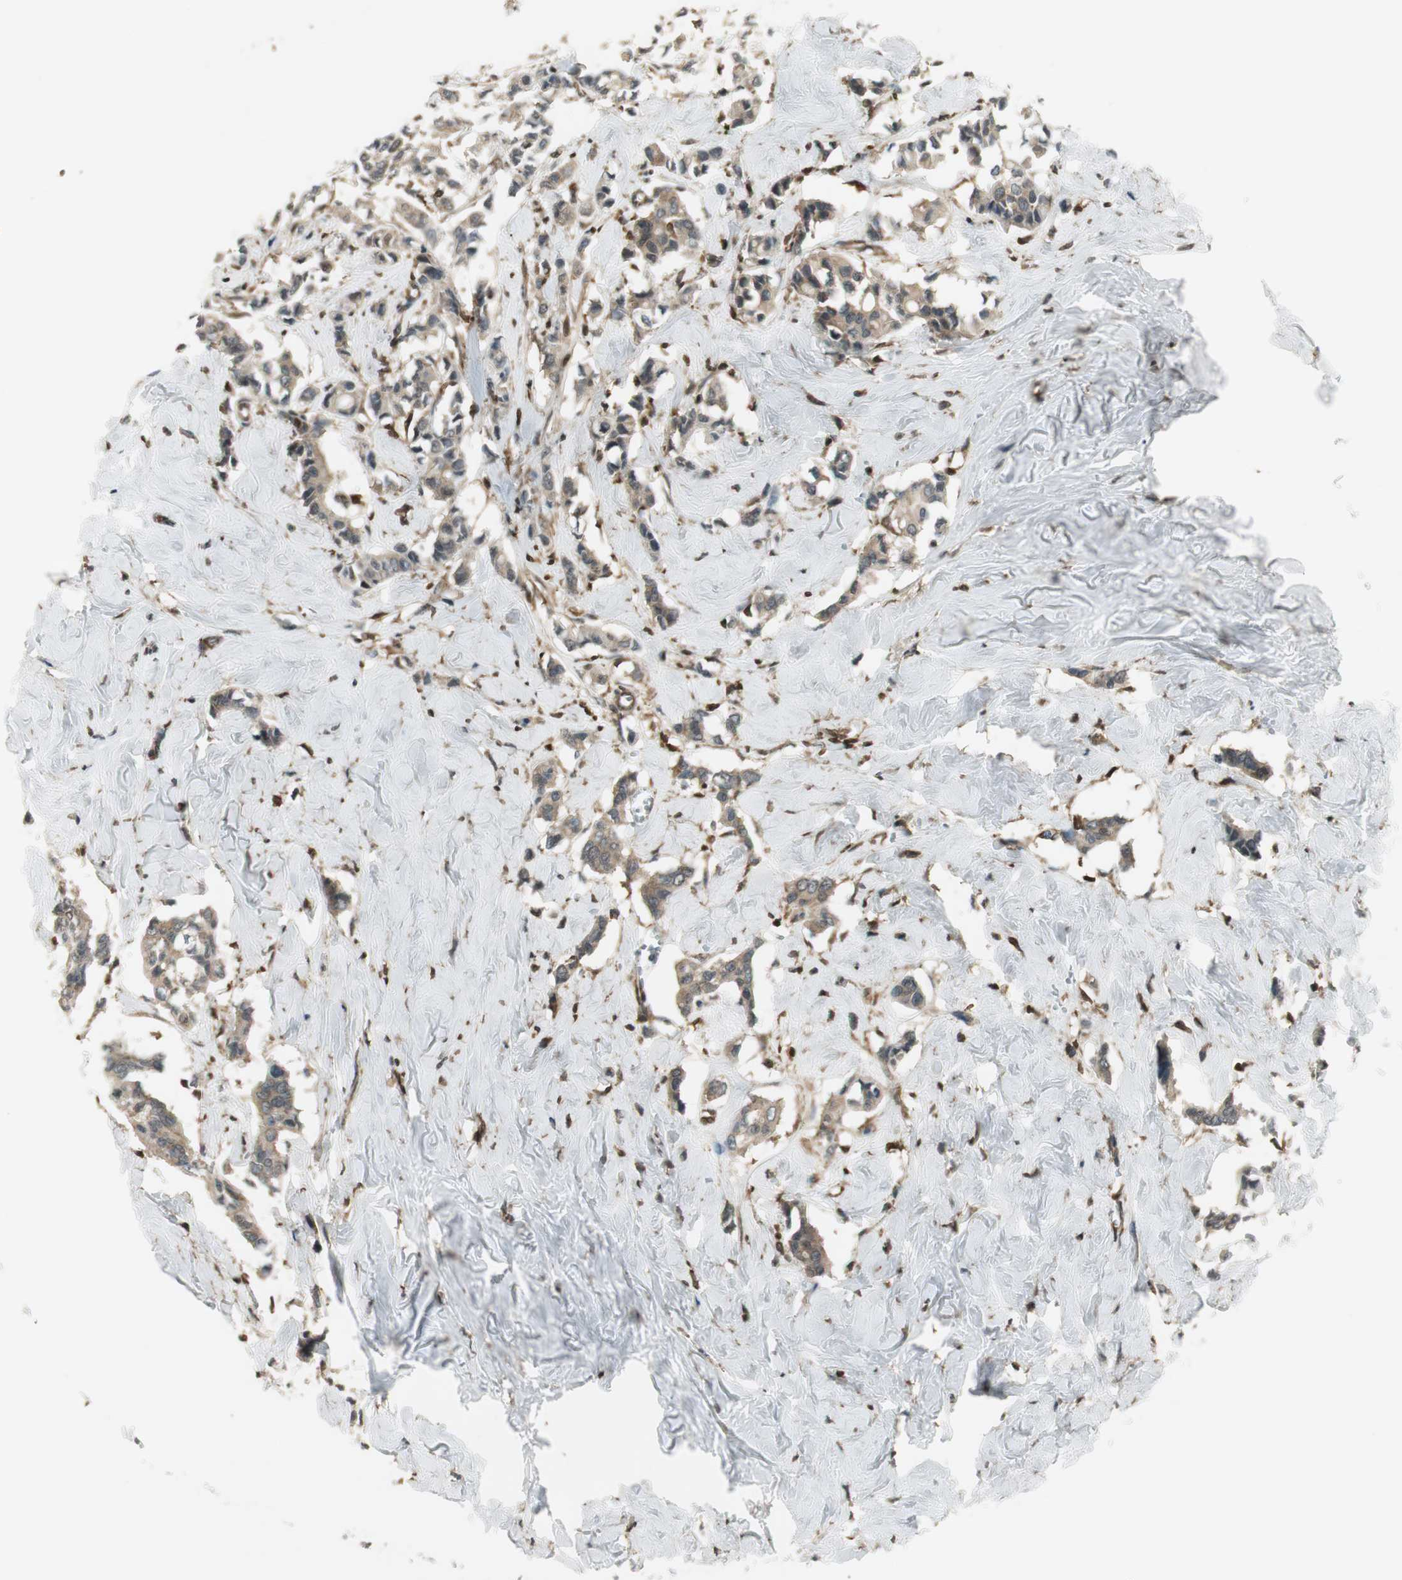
{"staining": {"intensity": "moderate", "quantity": ">75%", "location": "cytoplasmic/membranous"}, "tissue": "breast cancer", "cell_type": "Tumor cells", "image_type": "cancer", "snomed": [{"axis": "morphology", "description": "Duct carcinoma"}, {"axis": "topography", "description": "Breast"}], "caption": "IHC image of neoplastic tissue: infiltrating ductal carcinoma (breast) stained using immunohistochemistry (IHC) shows medium levels of moderate protein expression localized specifically in the cytoplasmic/membranous of tumor cells, appearing as a cytoplasmic/membranous brown color.", "gene": "NCK1", "patient": {"sex": "female", "age": 84}}